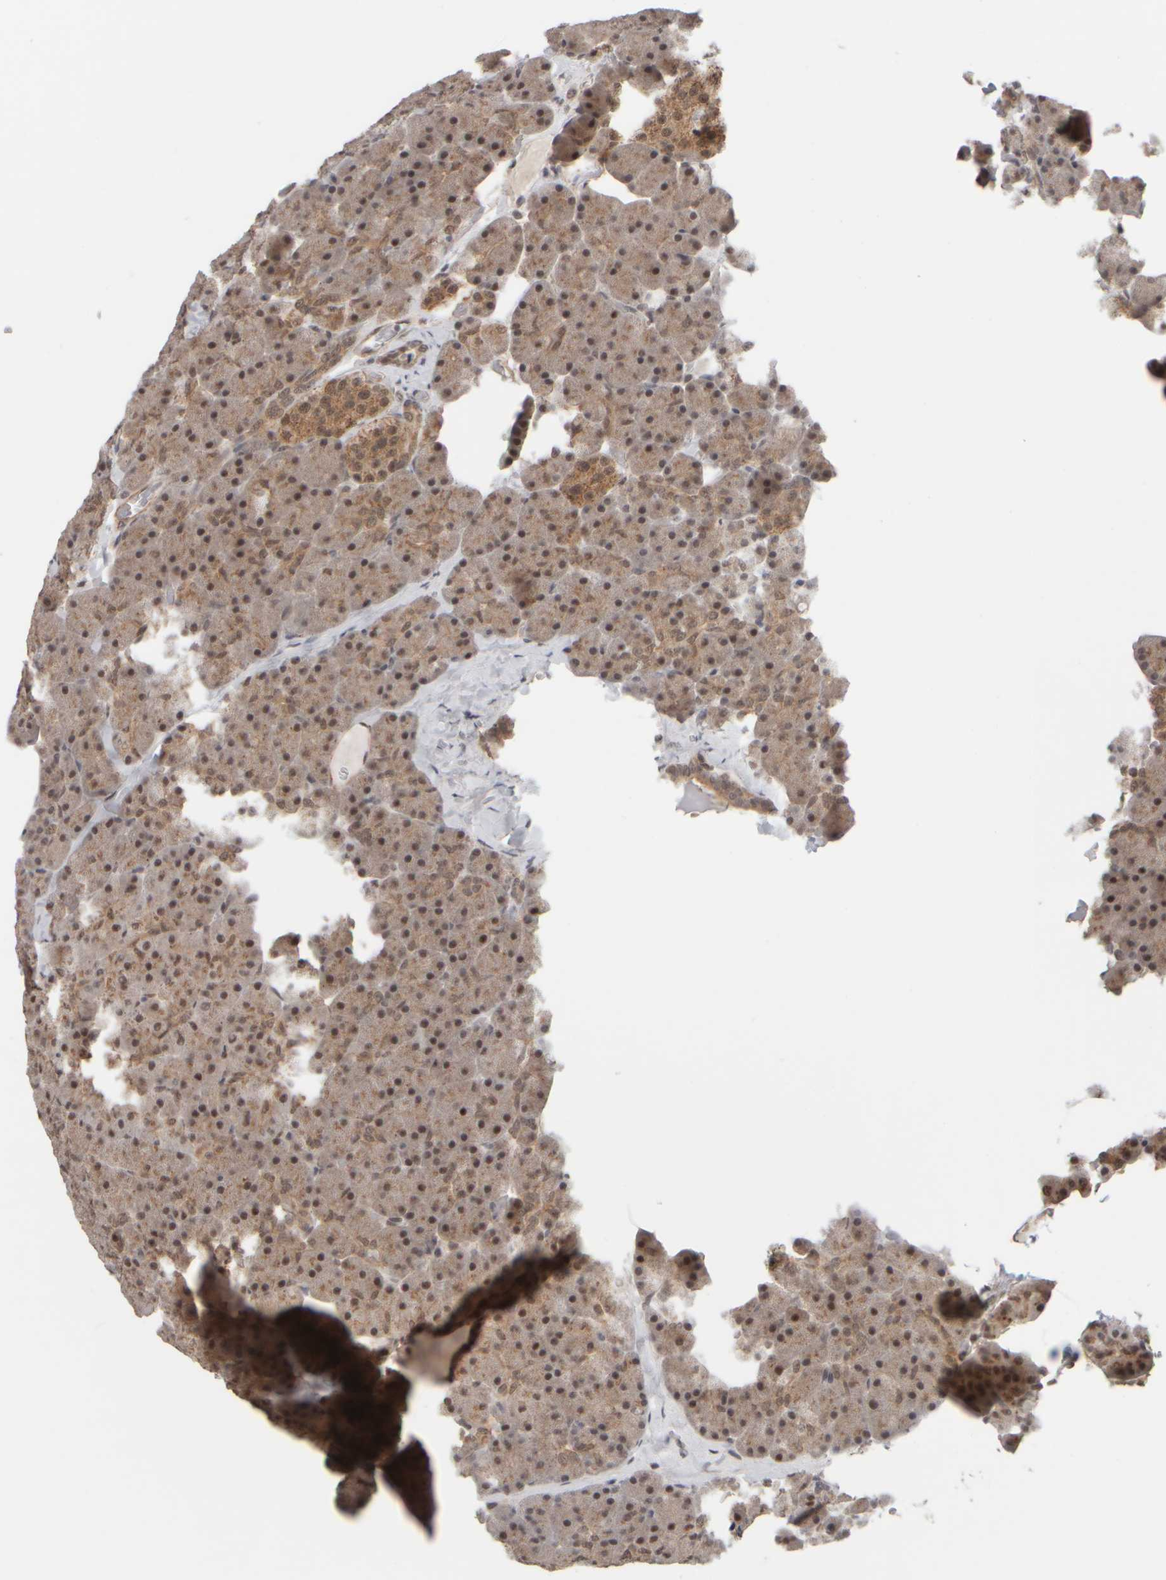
{"staining": {"intensity": "moderate", "quantity": ">75%", "location": "cytoplasmic/membranous"}, "tissue": "pancreas", "cell_type": "Exocrine glandular cells", "image_type": "normal", "snomed": [{"axis": "morphology", "description": "Normal tissue, NOS"}, {"axis": "morphology", "description": "Carcinoid, malignant, NOS"}, {"axis": "topography", "description": "Pancreas"}], "caption": "Pancreas stained with DAB immunohistochemistry displays medium levels of moderate cytoplasmic/membranous expression in approximately >75% of exocrine glandular cells.", "gene": "SYNRG", "patient": {"sex": "female", "age": 35}}